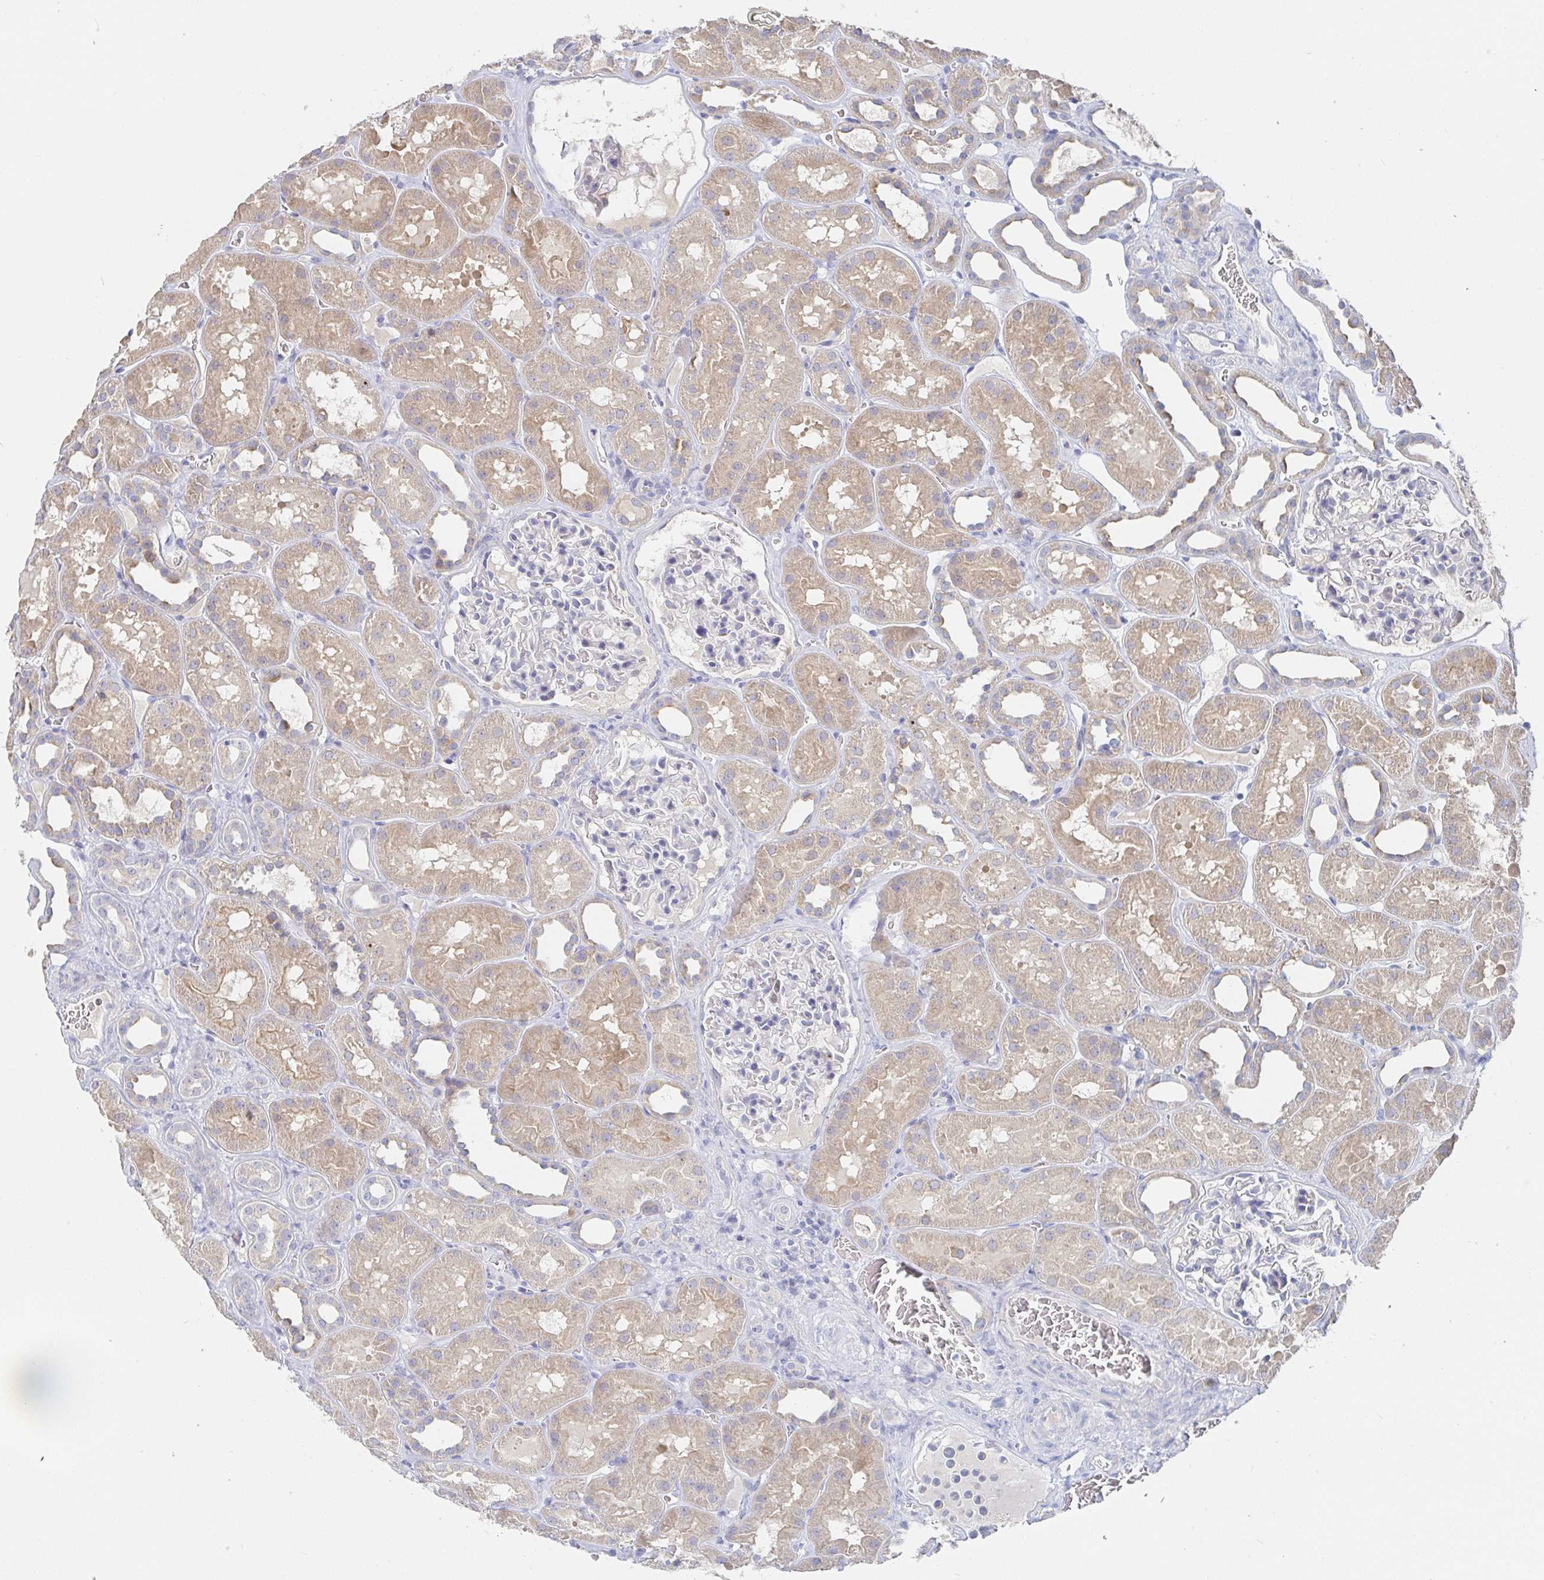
{"staining": {"intensity": "negative", "quantity": "none", "location": "none"}, "tissue": "kidney", "cell_type": "Cells in glomeruli", "image_type": "normal", "snomed": [{"axis": "morphology", "description": "Normal tissue, NOS"}, {"axis": "topography", "description": "Kidney"}], "caption": "IHC histopathology image of unremarkable kidney: human kidney stained with DAB shows no significant protein staining in cells in glomeruli.", "gene": "ZNF100", "patient": {"sex": "female", "age": 41}}